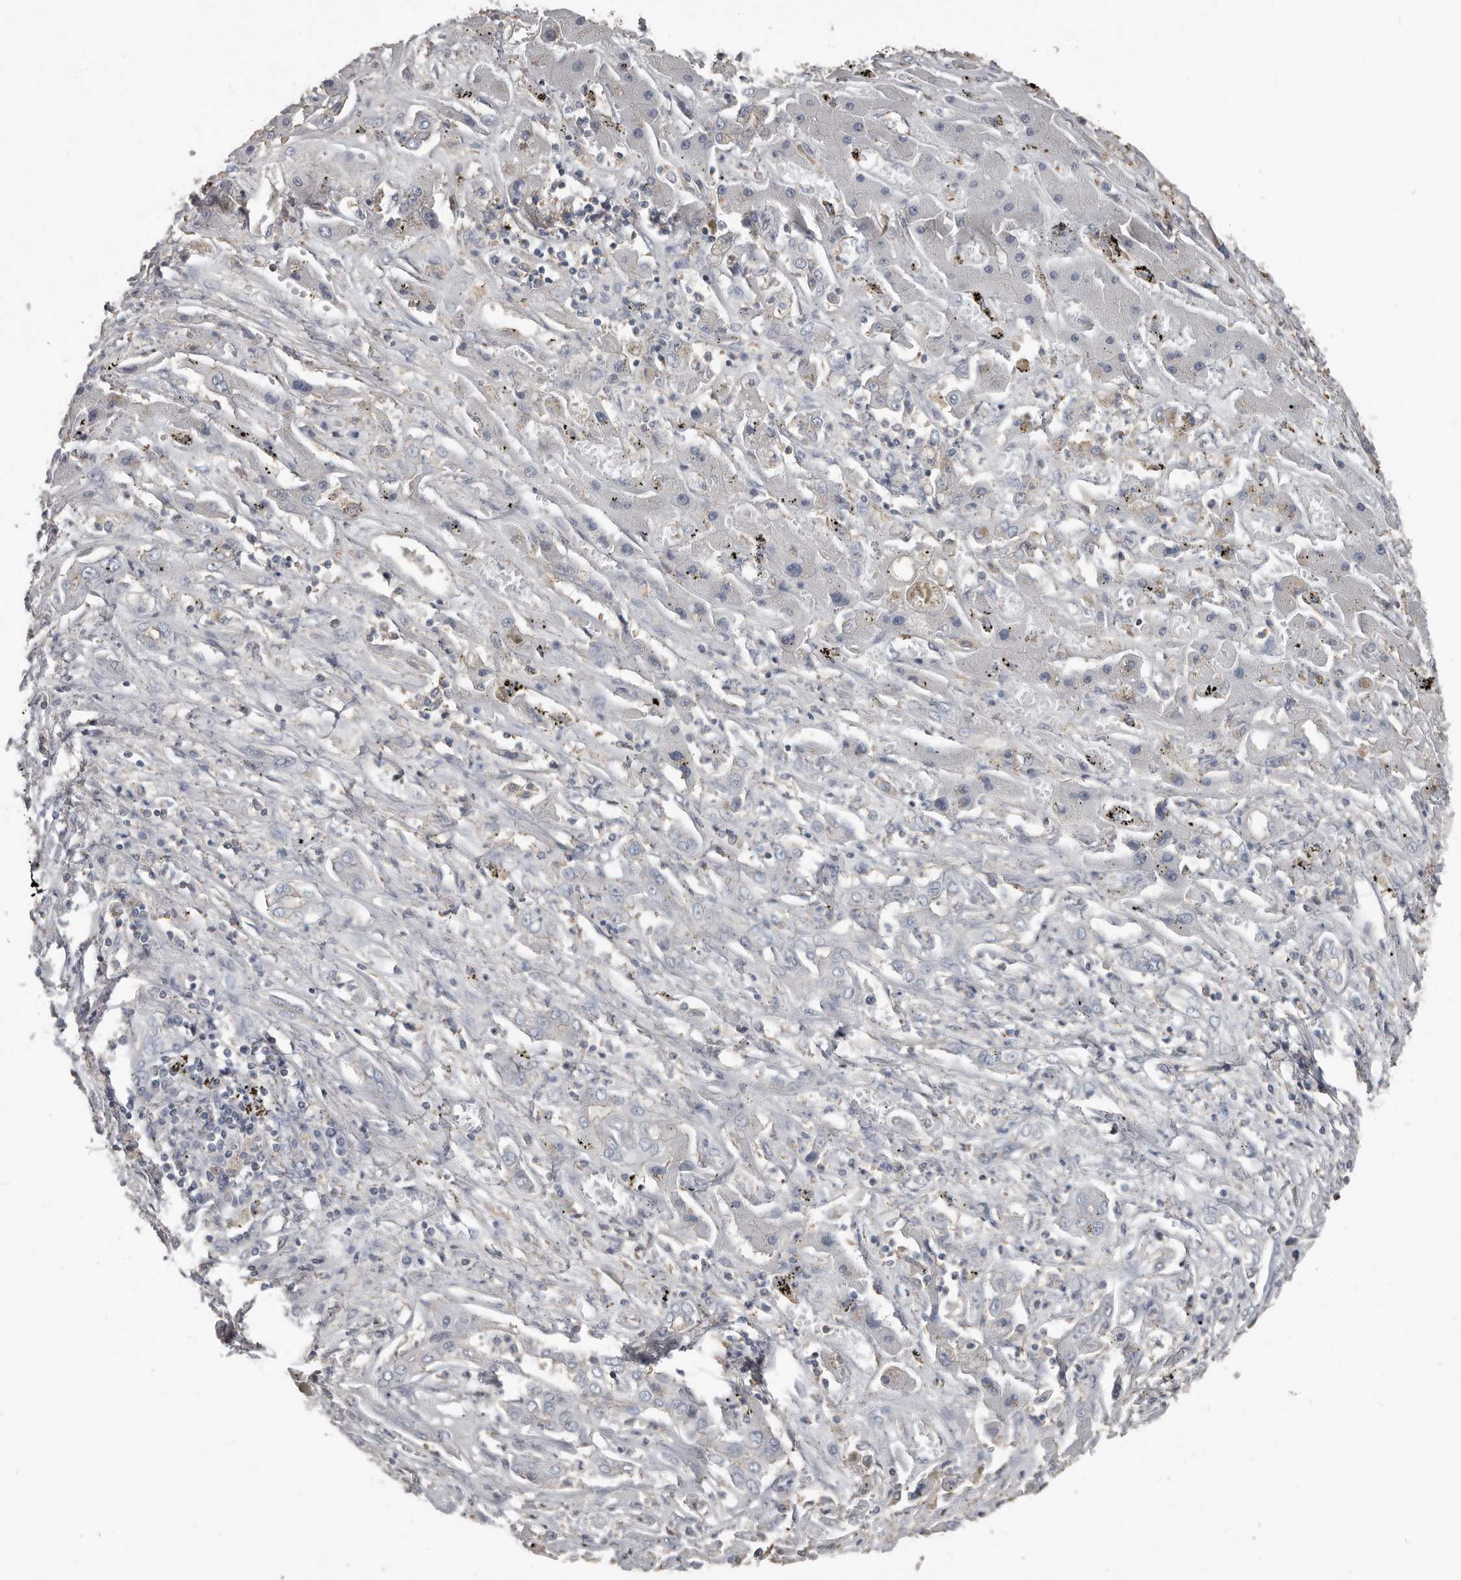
{"staining": {"intensity": "moderate", "quantity": "<25%", "location": "cytoplasmic/membranous"}, "tissue": "liver cancer", "cell_type": "Tumor cells", "image_type": "cancer", "snomed": [{"axis": "morphology", "description": "Cholangiocarcinoma"}, {"axis": "topography", "description": "Liver"}], "caption": "Immunohistochemical staining of liver cancer demonstrates low levels of moderate cytoplasmic/membranous protein positivity in approximately <25% of tumor cells.", "gene": "DENND6B", "patient": {"sex": "male", "age": 67}}